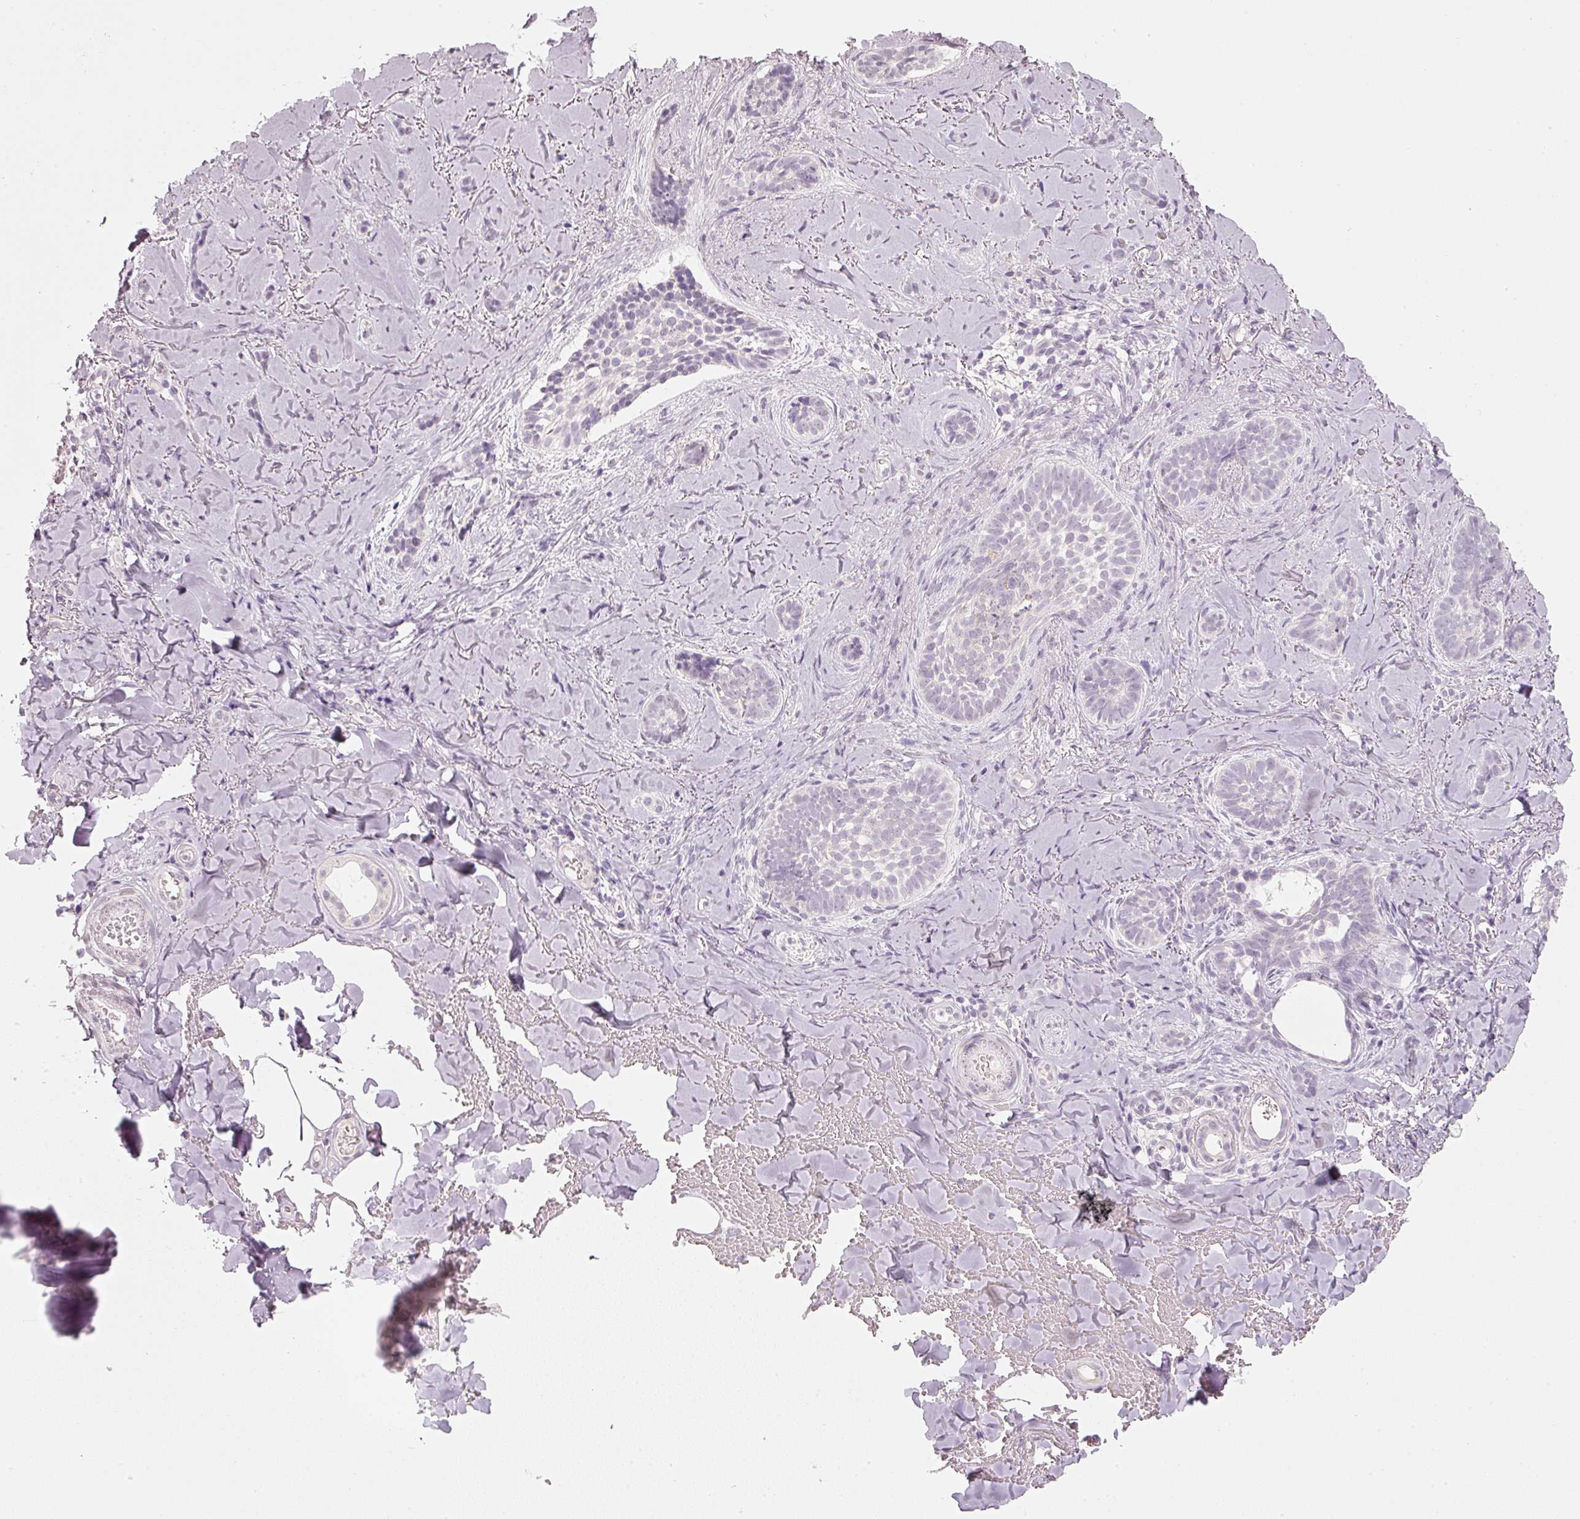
{"staining": {"intensity": "negative", "quantity": "none", "location": "none"}, "tissue": "skin cancer", "cell_type": "Tumor cells", "image_type": "cancer", "snomed": [{"axis": "morphology", "description": "Basal cell carcinoma"}, {"axis": "topography", "description": "Skin"}], "caption": "Immunohistochemistry (IHC) photomicrograph of human basal cell carcinoma (skin) stained for a protein (brown), which shows no expression in tumor cells.", "gene": "STEAP1", "patient": {"sex": "female", "age": 55}}